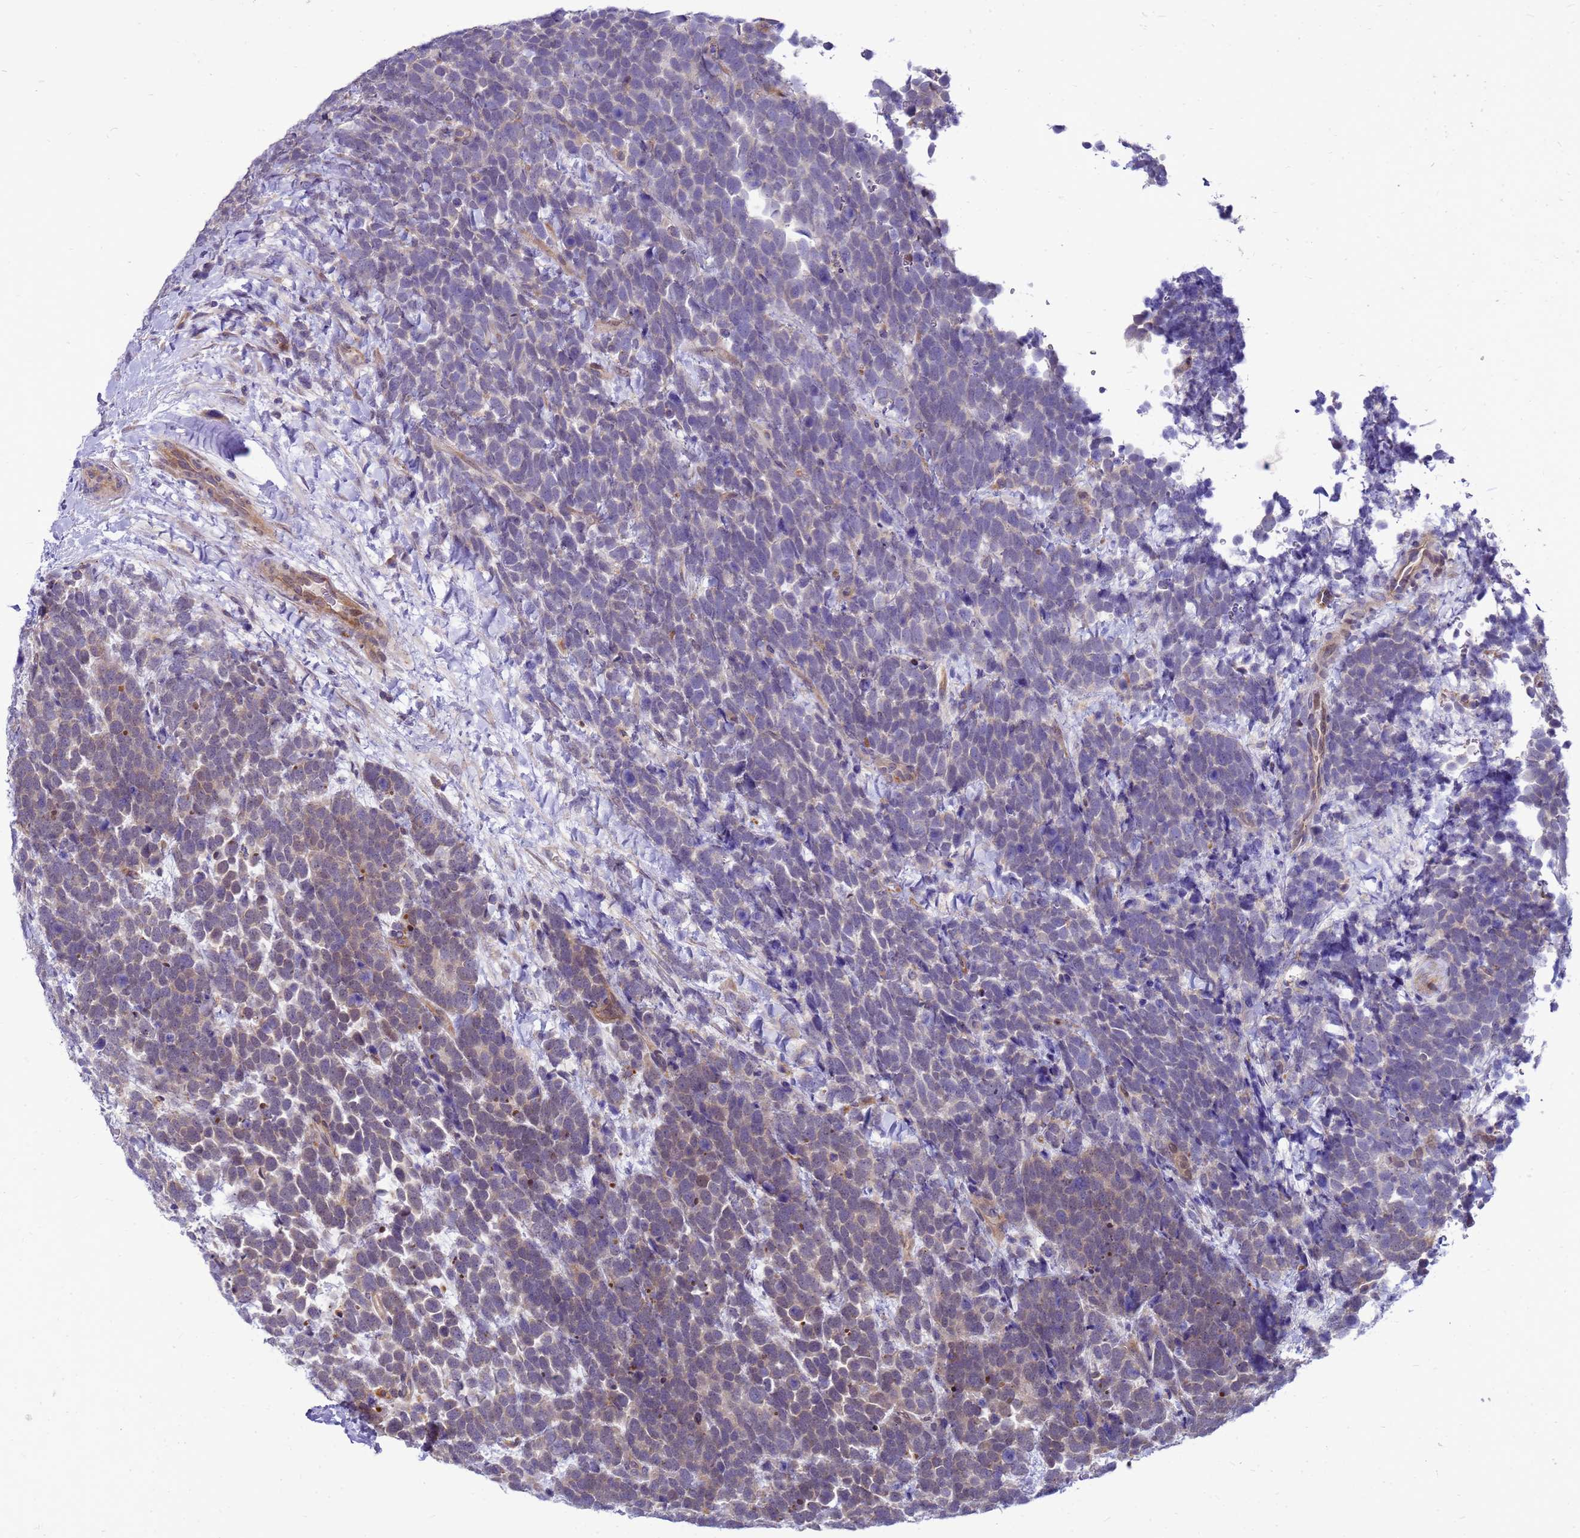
{"staining": {"intensity": "weak", "quantity": "<25%", "location": "cytoplasmic/membranous"}, "tissue": "urothelial cancer", "cell_type": "Tumor cells", "image_type": "cancer", "snomed": [{"axis": "morphology", "description": "Urothelial carcinoma, High grade"}, {"axis": "topography", "description": "Urinary bladder"}], "caption": "Human urothelial cancer stained for a protein using immunohistochemistry (IHC) demonstrates no staining in tumor cells.", "gene": "ENOPH1", "patient": {"sex": "female", "age": 82}}